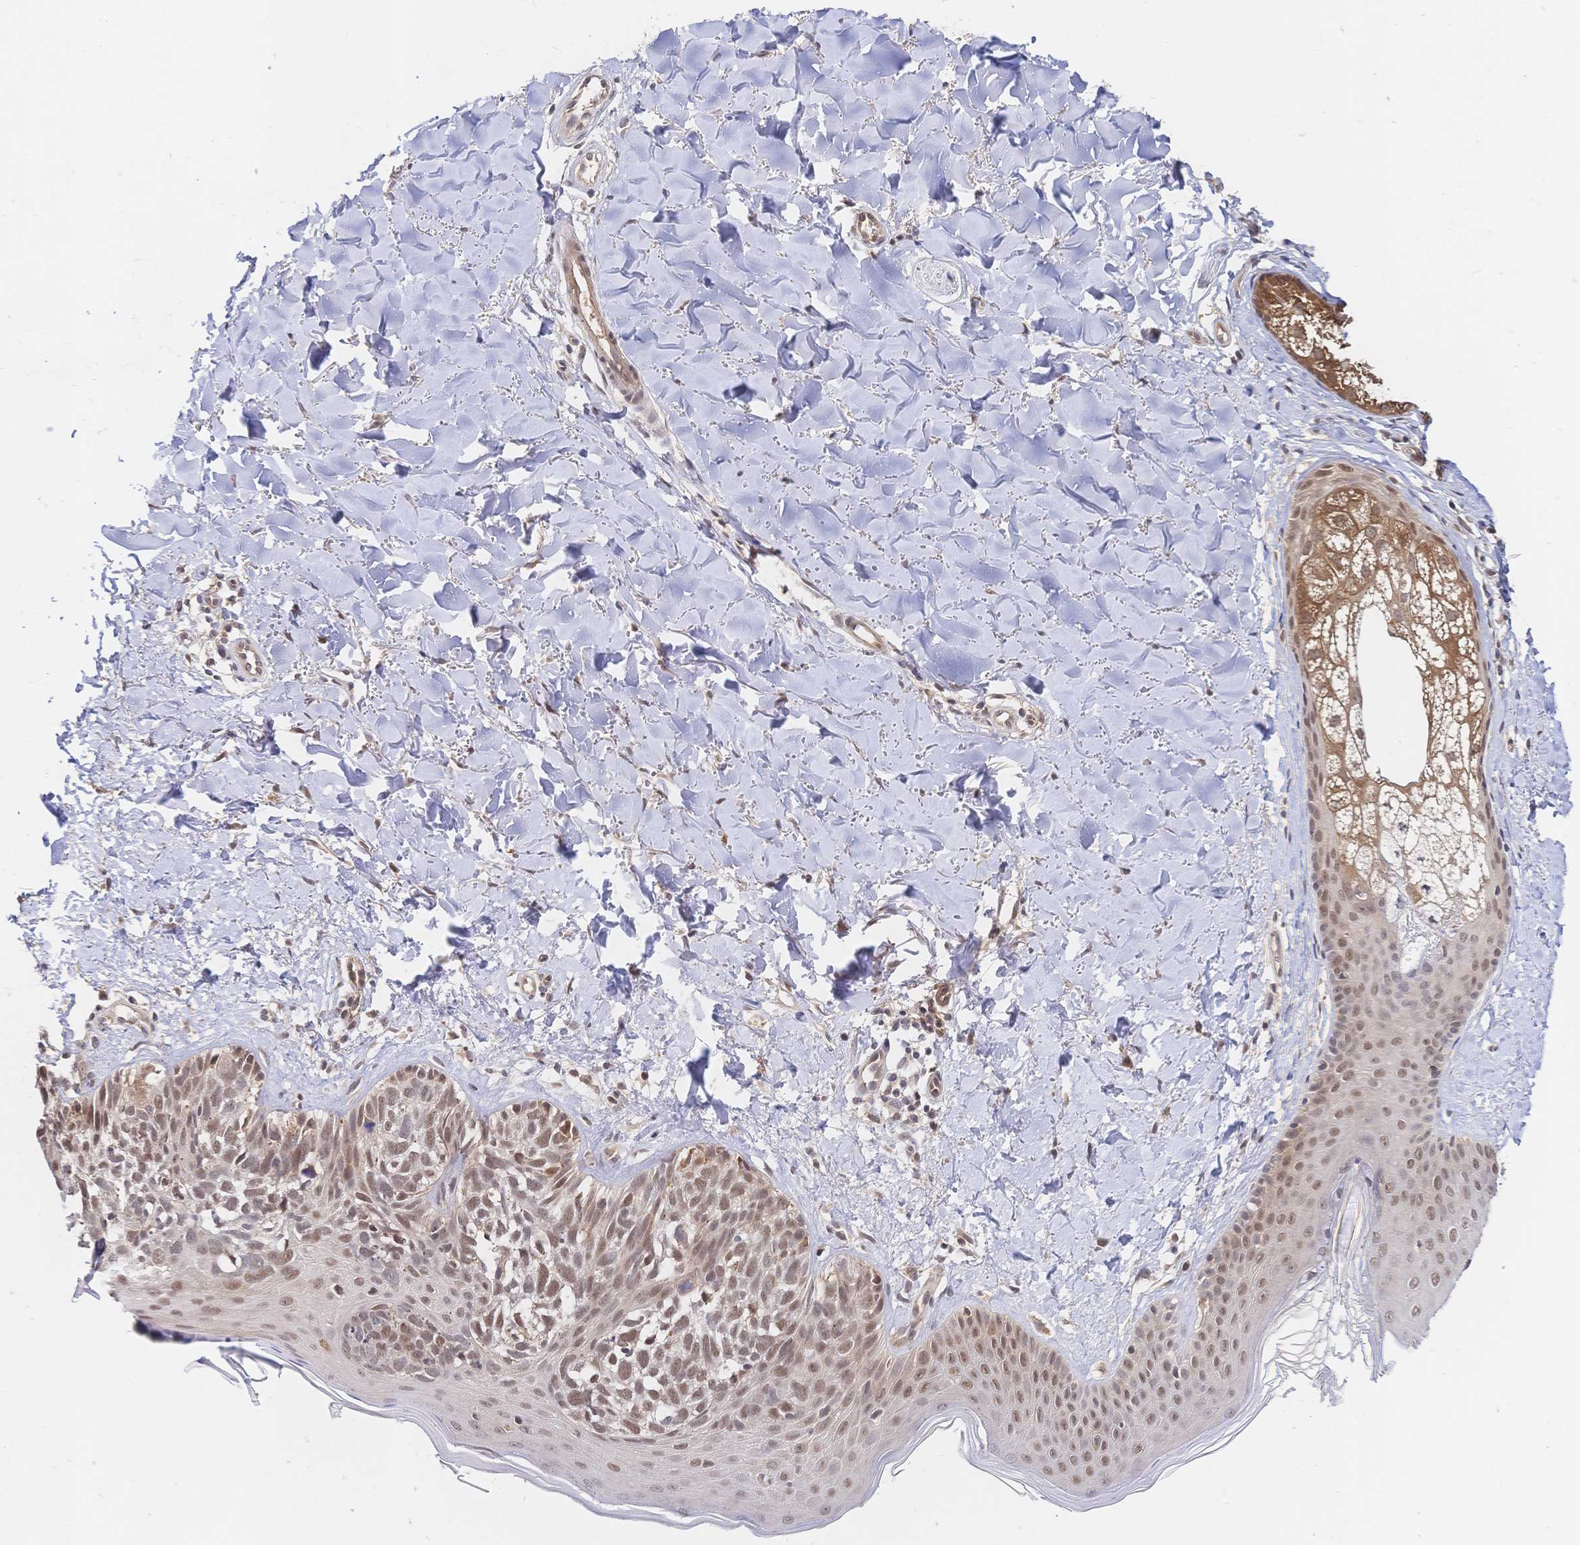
{"staining": {"intensity": "moderate", "quantity": ">75%", "location": "nuclear"}, "tissue": "skin cancer", "cell_type": "Tumor cells", "image_type": "cancer", "snomed": [{"axis": "morphology", "description": "Basal cell carcinoma"}, {"axis": "topography", "description": "Skin"}], "caption": "Protein staining of skin cancer (basal cell carcinoma) tissue demonstrates moderate nuclear positivity in approximately >75% of tumor cells.", "gene": "LMO4", "patient": {"sex": "female", "age": 45}}